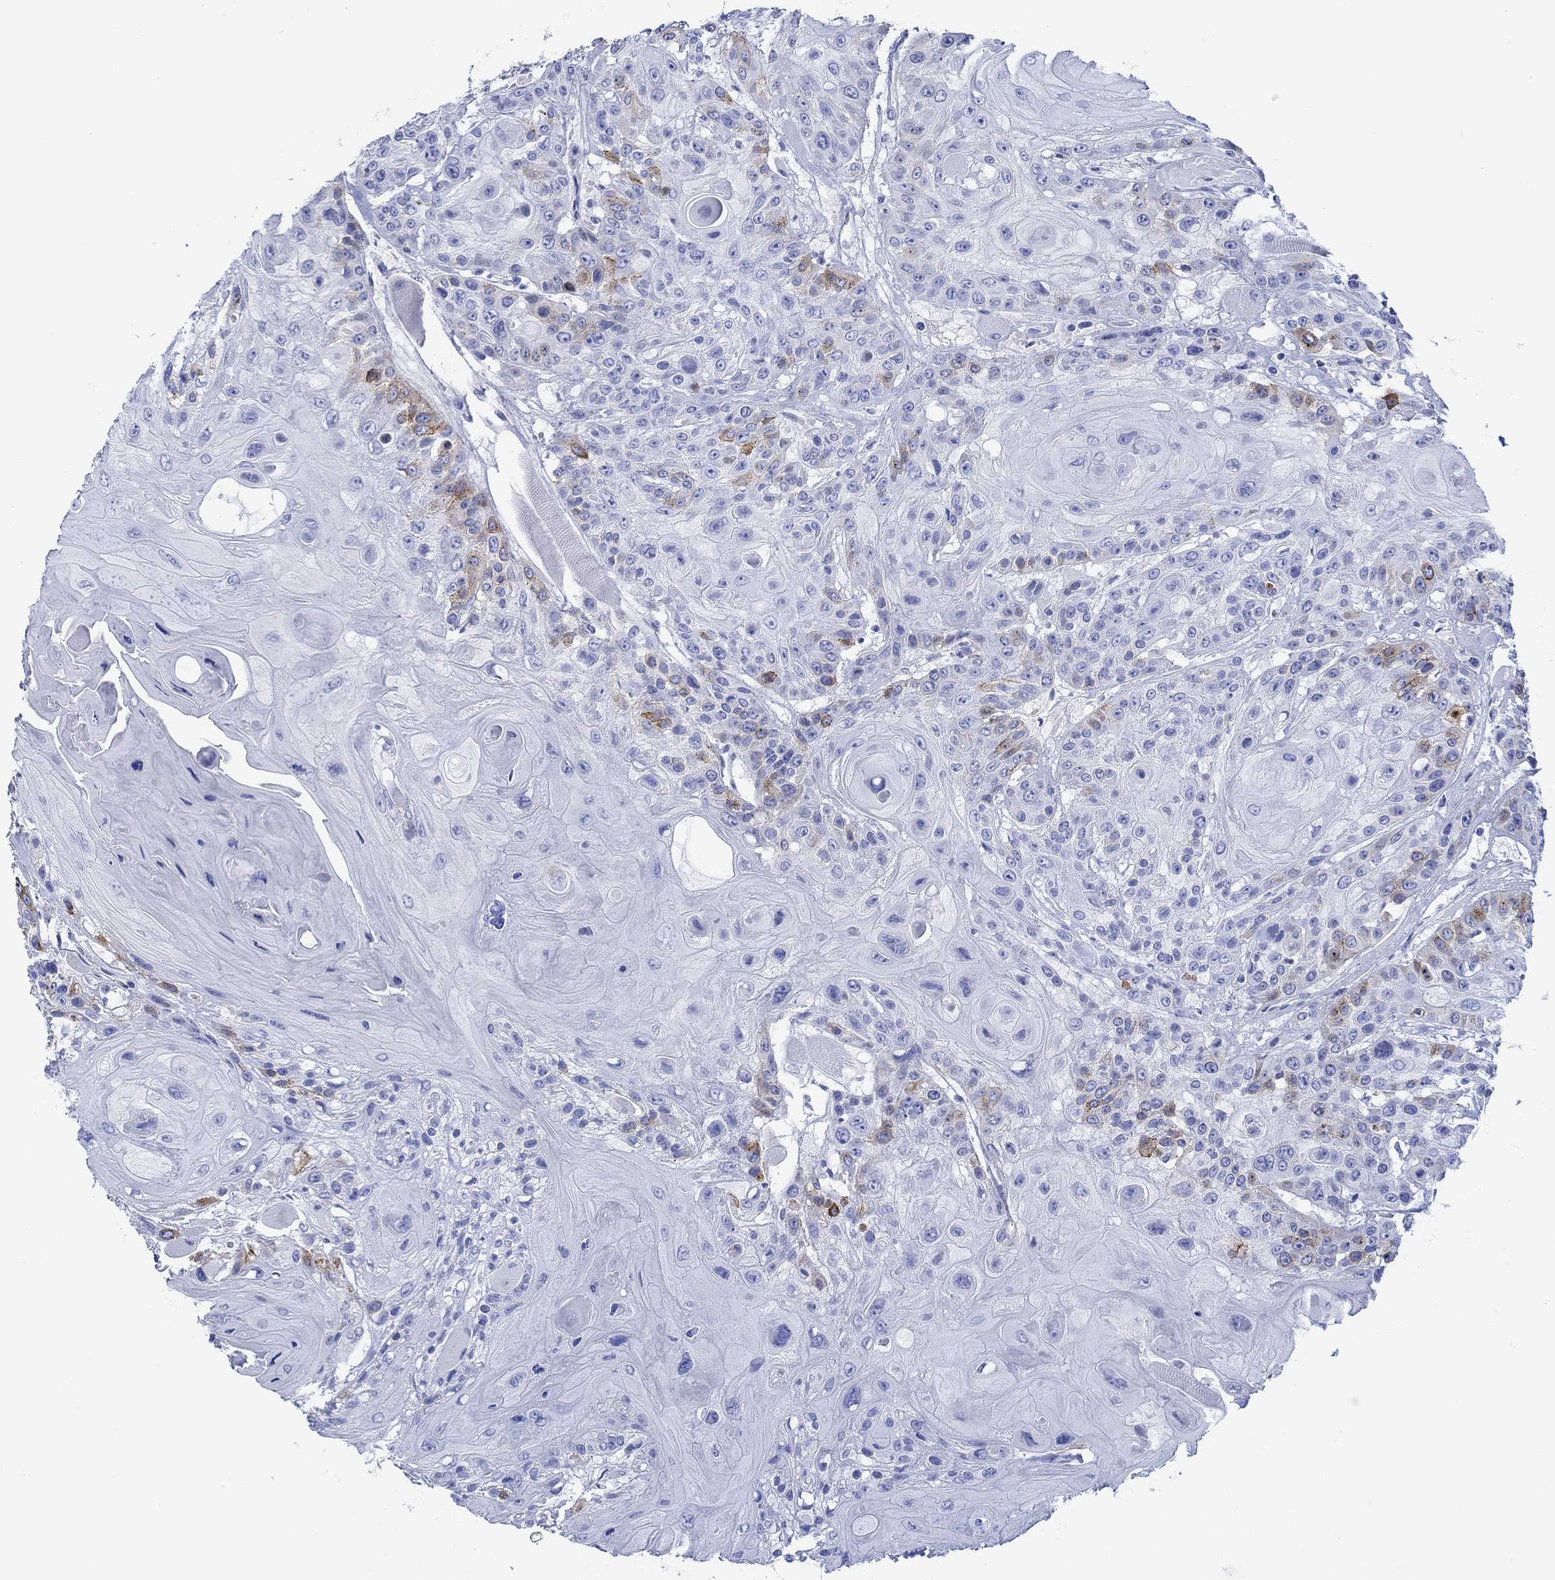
{"staining": {"intensity": "strong", "quantity": "<25%", "location": "cytoplasmic/membranous"}, "tissue": "head and neck cancer", "cell_type": "Tumor cells", "image_type": "cancer", "snomed": [{"axis": "morphology", "description": "Squamous cell carcinoma, NOS"}, {"axis": "topography", "description": "Head-Neck"}], "caption": "IHC image of neoplastic tissue: head and neck cancer stained using IHC demonstrates medium levels of strong protein expression localized specifically in the cytoplasmic/membranous of tumor cells, appearing as a cytoplasmic/membranous brown color.", "gene": "IGFBP6", "patient": {"sex": "female", "age": 59}}